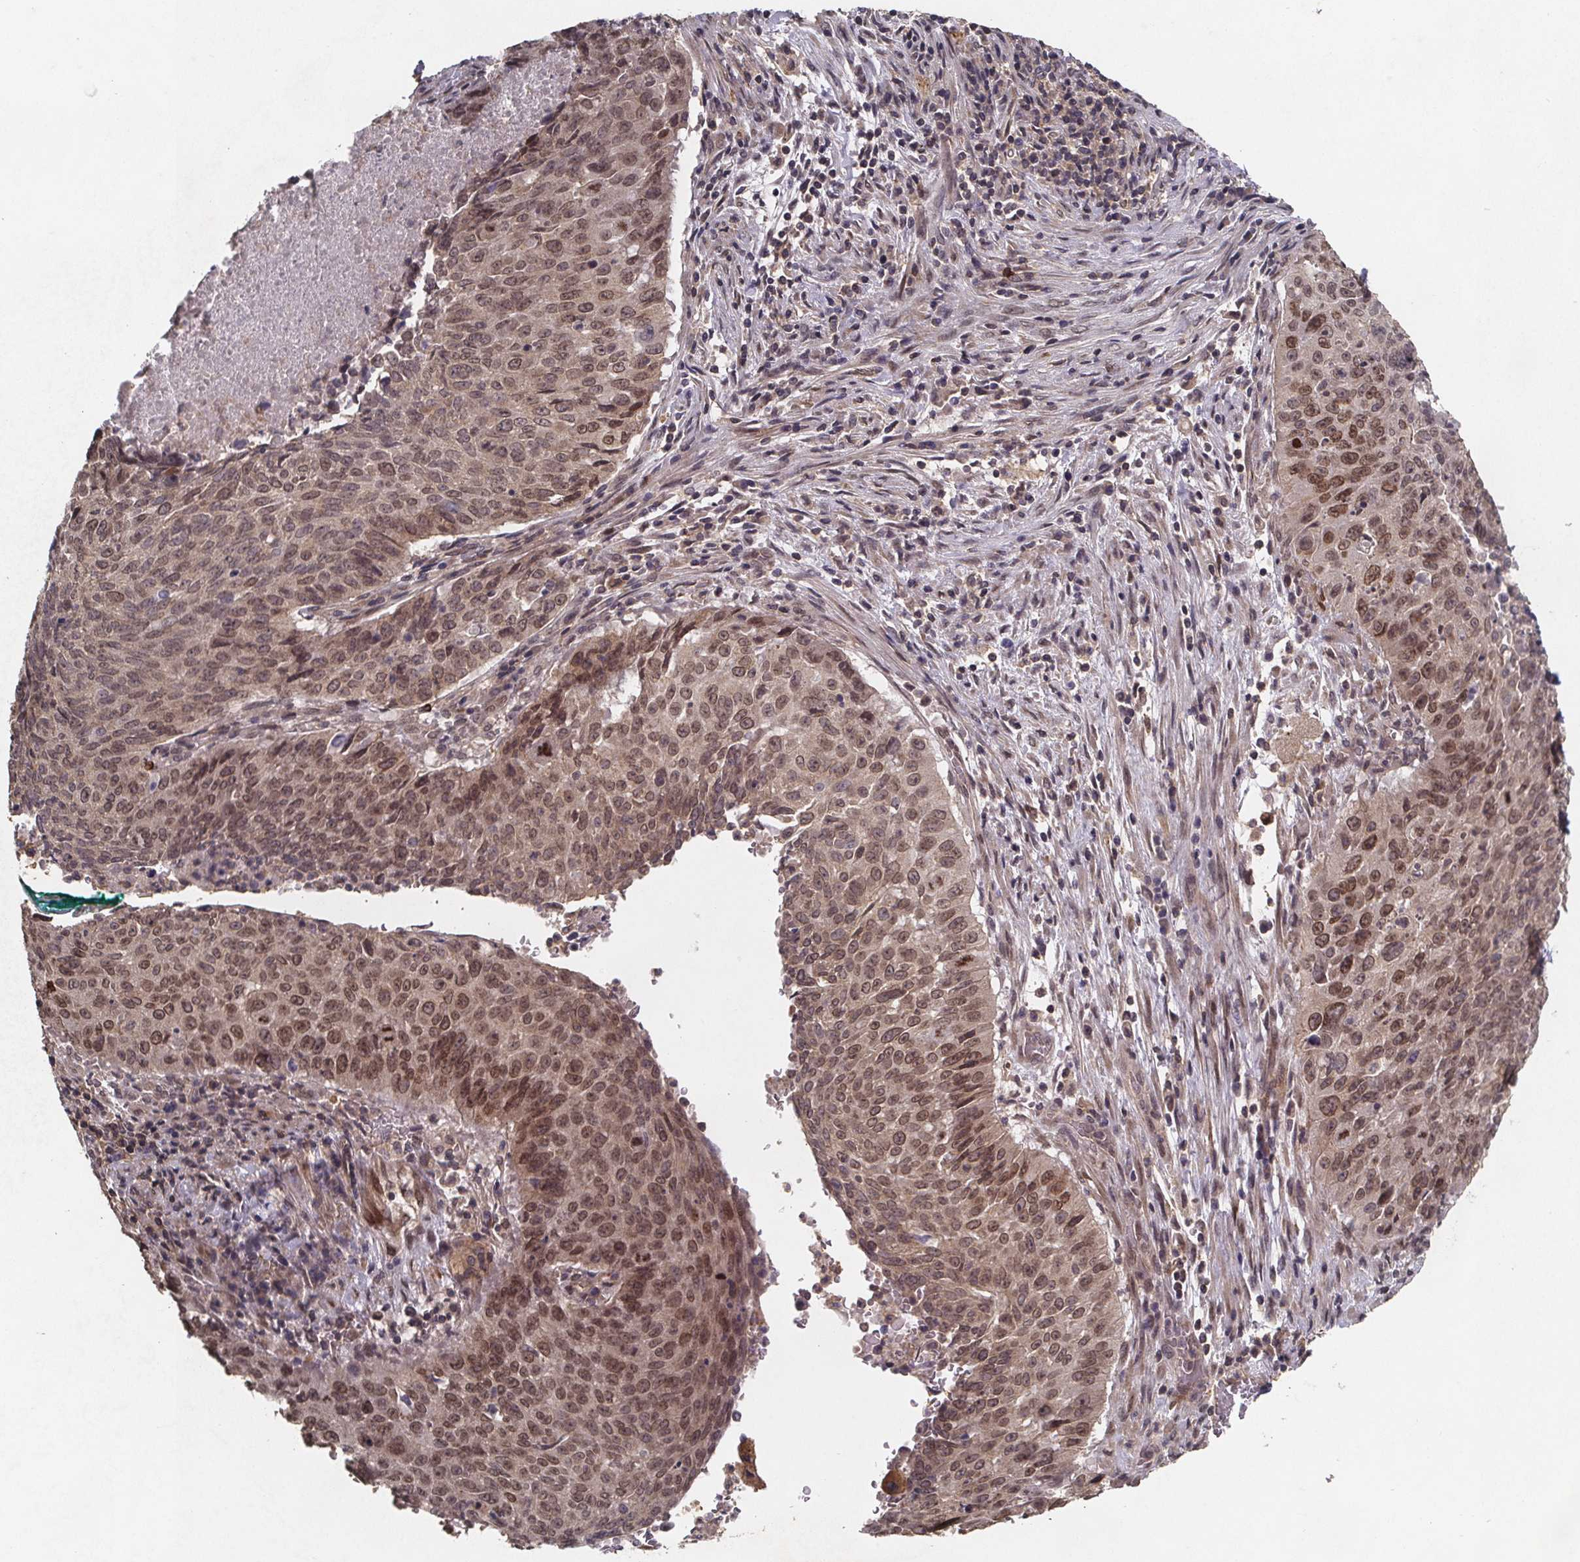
{"staining": {"intensity": "moderate", "quantity": "25%-75%", "location": "cytoplasmic/membranous,nuclear"}, "tissue": "lung cancer", "cell_type": "Tumor cells", "image_type": "cancer", "snomed": [{"axis": "morphology", "description": "Normal tissue, NOS"}, {"axis": "morphology", "description": "Squamous cell carcinoma, NOS"}, {"axis": "topography", "description": "Bronchus"}, {"axis": "topography", "description": "Lung"}], "caption": "Lung squamous cell carcinoma stained for a protein (brown) displays moderate cytoplasmic/membranous and nuclear positive positivity in approximately 25%-75% of tumor cells.", "gene": "PIERCE2", "patient": {"sex": "male", "age": 64}}